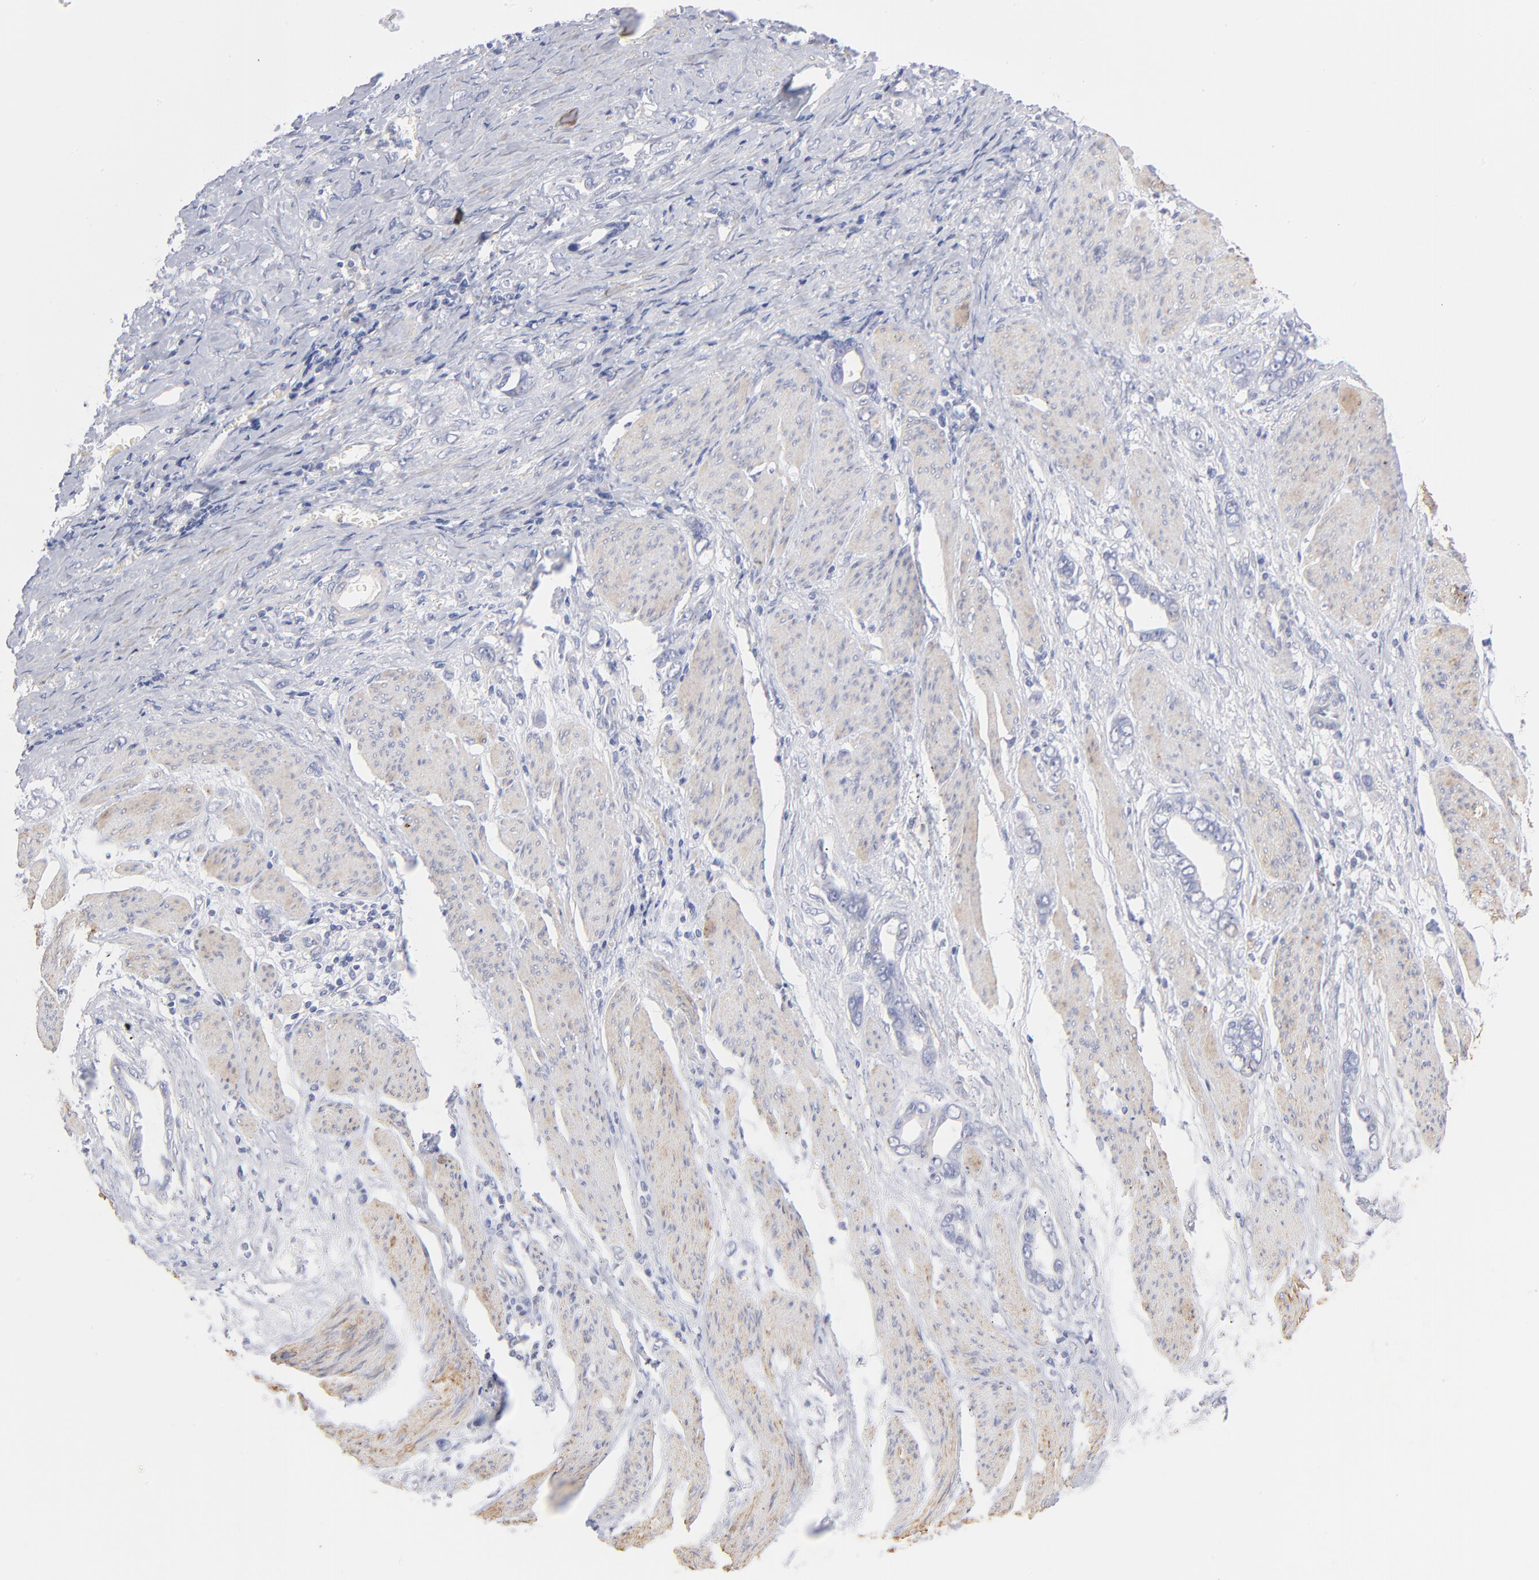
{"staining": {"intensity": "negative", "quantity": "none", "location": "none"}, "tissue": "stomach cancer", "cell_type": "Tumor cells", "image_type": "cancer", "snomed": [{"axis": "morphology", "description": "Adenocarcinoma, NOS"}, {"axis": "topography", "description": "Stomach"}], "caption": "An image of stomach cancer stained for a protein displays no brown staining in tumor cells.", "gene": "ACTA2", "patient": {"sex": "male", "age": 78}}